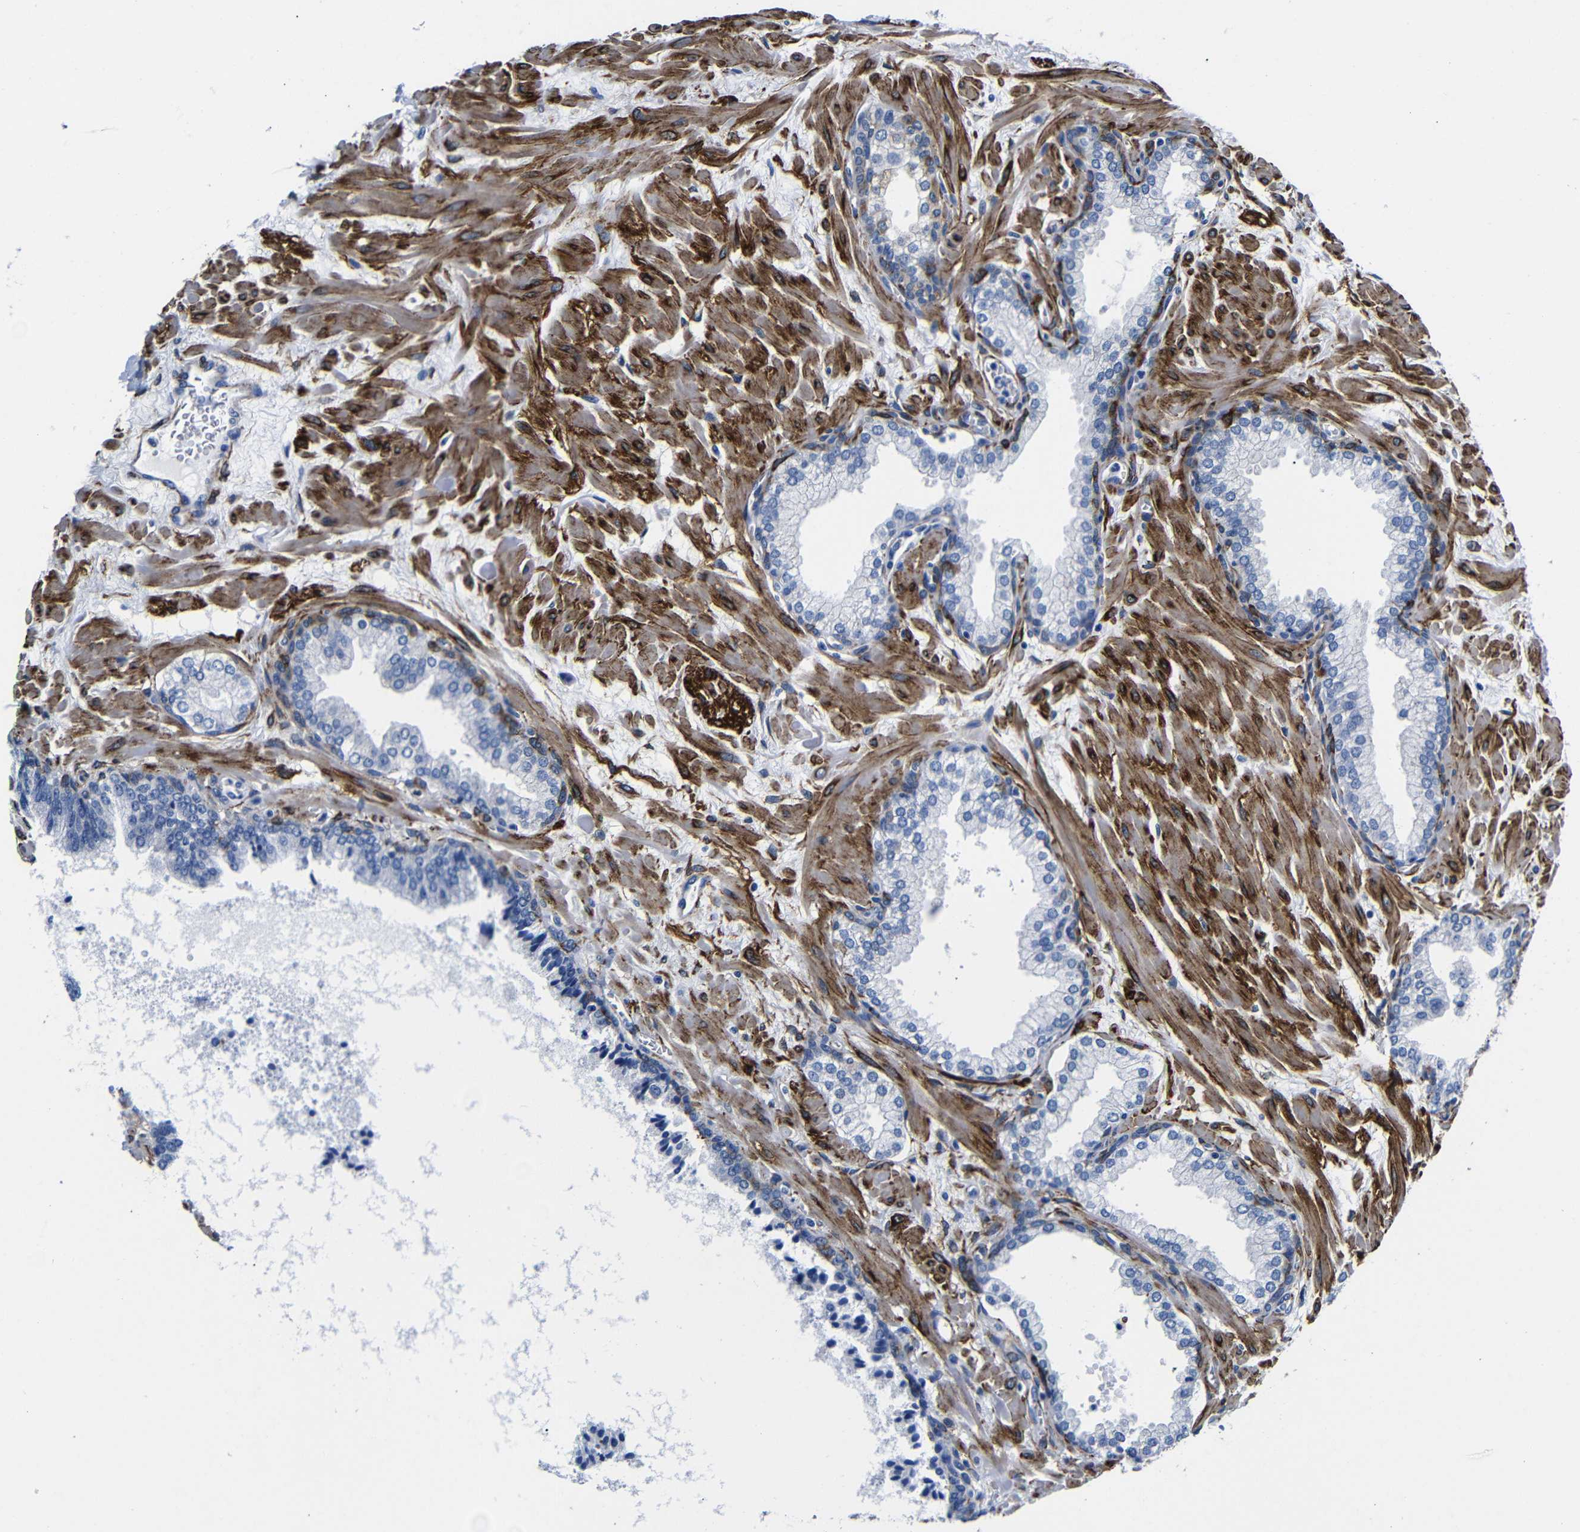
{"staining": {"intensity": "moderate", "quantity": "<25%", "location": "cytoplasmic/membranous"}, "tissue": "prostate", "cell_type": "Glandular cells", "image_type": "normal", "snomed": [{"axis": "morphology", "description": "Normal tissue, NOS"}, {"axis": "morphology", "description": "Urothelial carcinoma, Low grade"}, {"axis": "topography", "description": "Urinary bladder"}, {"axis": "topography", "description": "Prostate"}], "caption": "High-power microscopy captured an immunohistochemistry (IHC) histopathology image of normal prostate, revealing moderate cytoplasmic/membranous staining in about <25% of glandular cells. (DAB (3,3'-diaminobenzidine) IHC, brown staining for protein, blue staining for nuclei).", "gene": "LRIG1", "patient": {"sex": "male", "age": 60}}